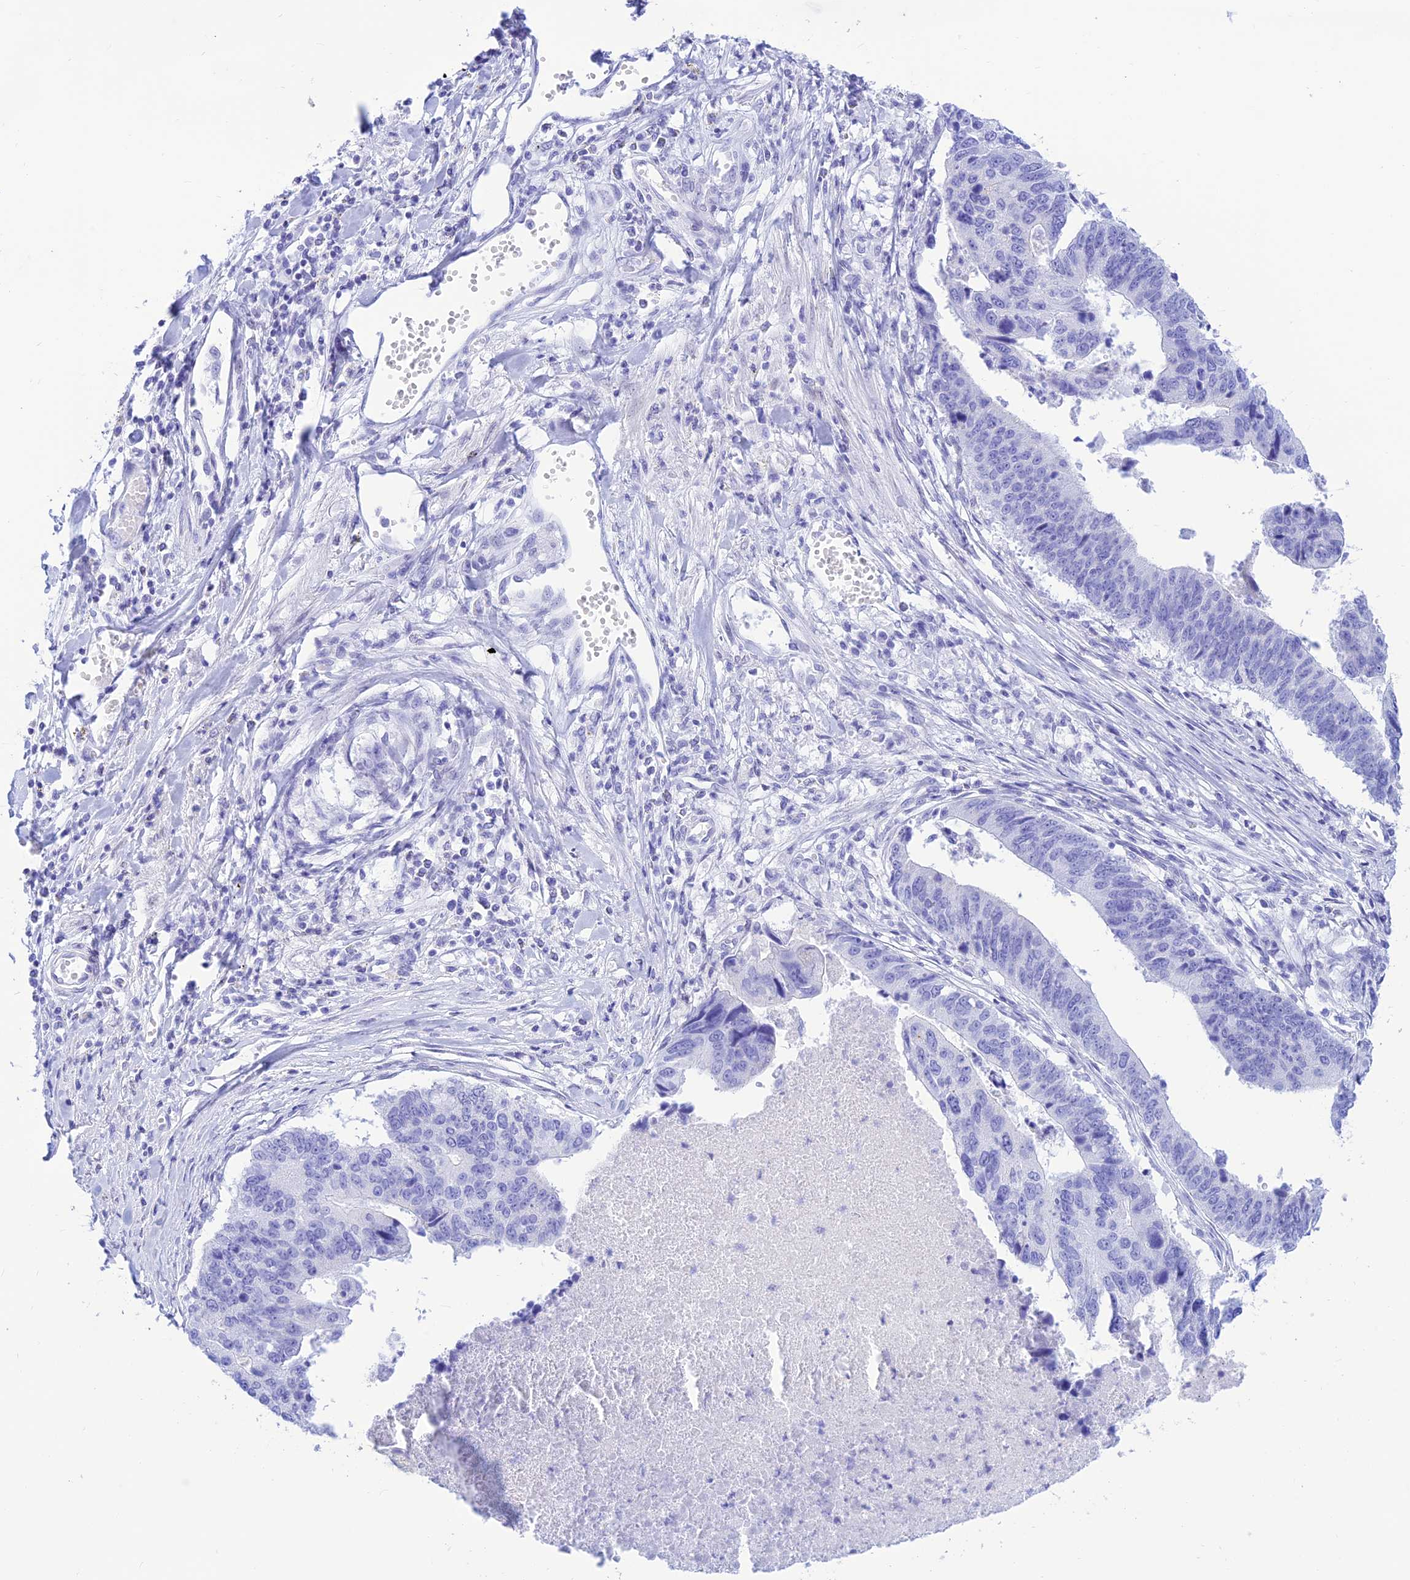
{"staining": {"intensity": "negative", "quantity": "none", "location": "none"}, "tissue": "stomach cancer", "cell_type": "Tumor cells", "image_type": "cancer", "snomed": [{"axis": "morphology", "description": "Adenocarcinoma, NOS"}, {"axis": "topography", "description": "Stomach"}], "caption": "There is no significant expression in tumor cells of stomach cancer (adenocarcinoma).", "gene": "PRNP", "patient": {"sex": "male", "age": 59}}